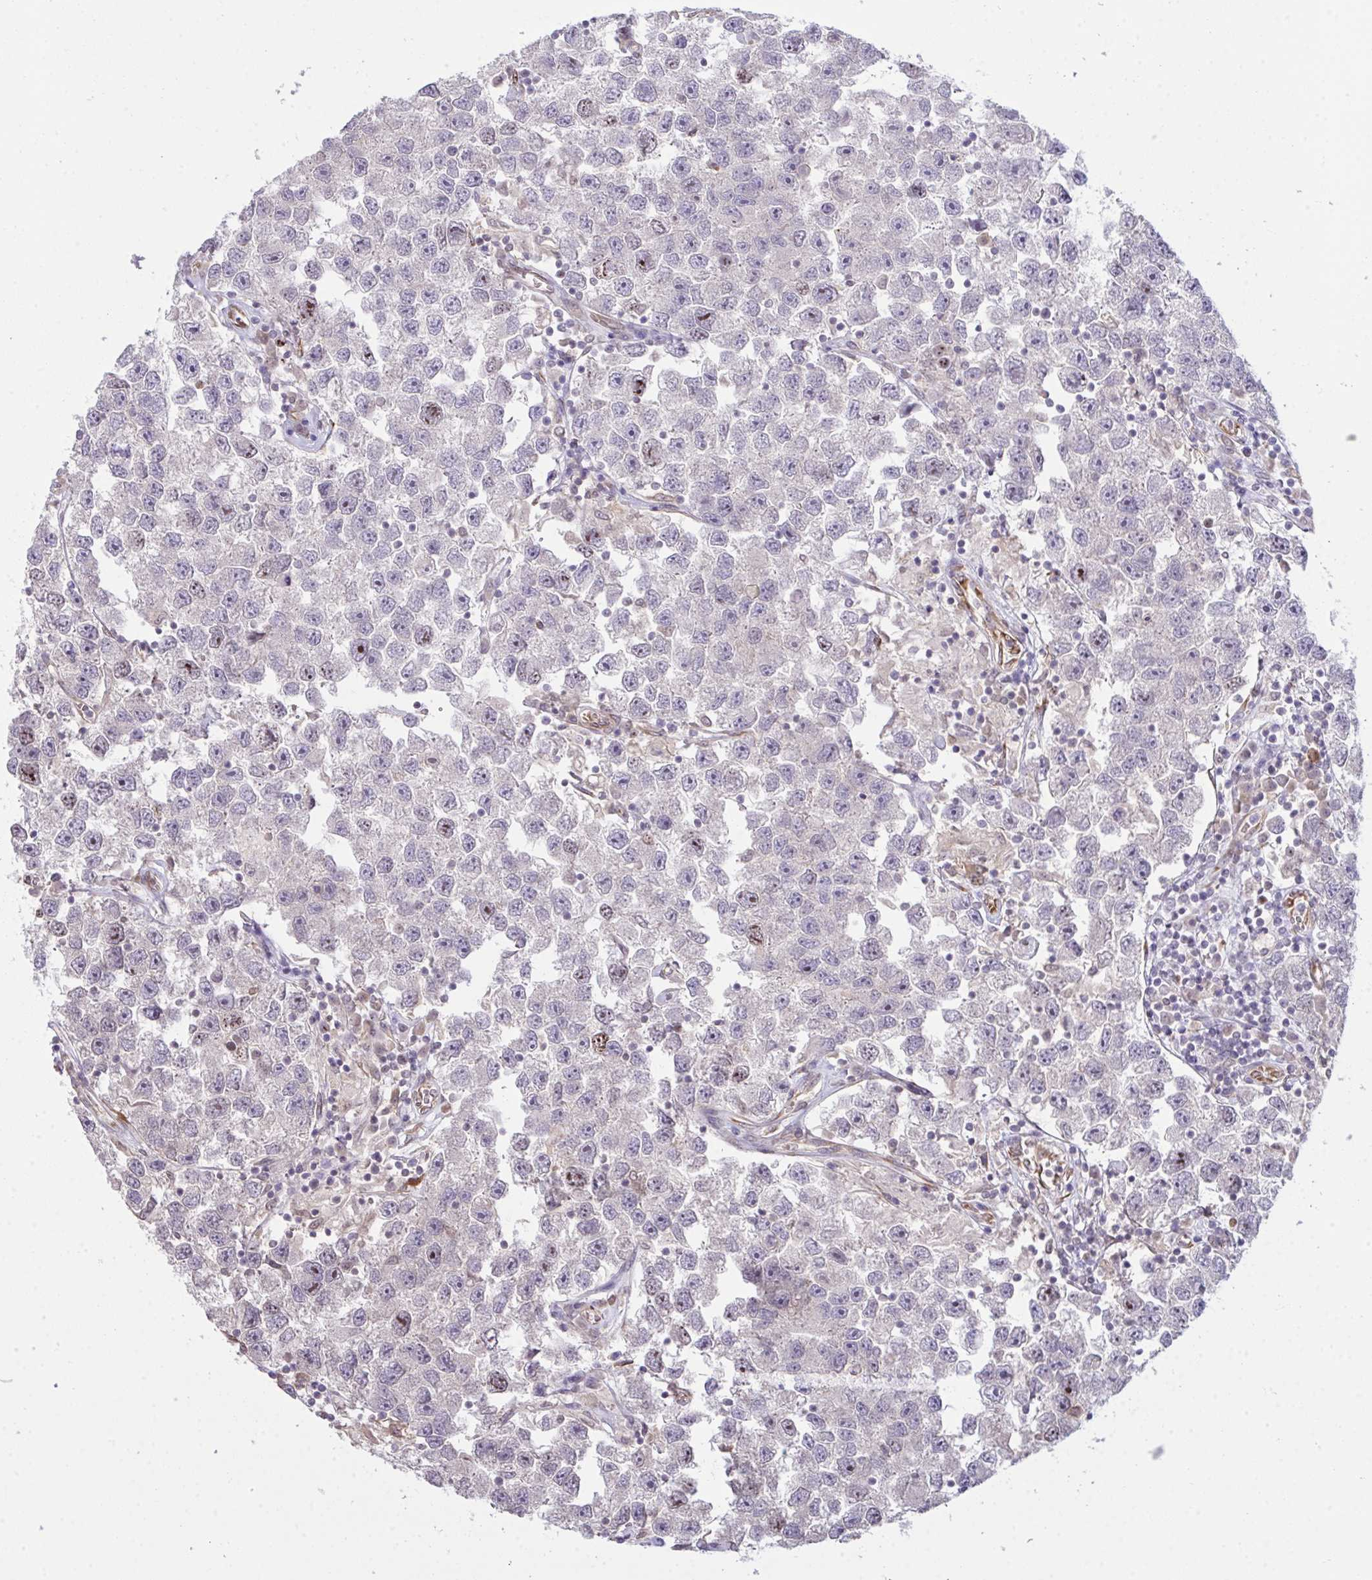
{"staining": {"intensity": "weak", "quantity": "<25%", "location": "nuclear"}, "tissue": "testis cancer", "cell_type": "Tumor cells", "image_type": "cancer", "snomed": [{"axis": "morphology", "description": "Seminoma, NOS"}, {"axis": "topography", "description": "Testis"}], "caption": "Immunohistochemistry (IHC) photomicrograph of human testis seminoma stained for a protein (brown), which displays no staining in tumor cells.", "gene": "SETD7", "patient": {"sex": "male", "age": 26}}